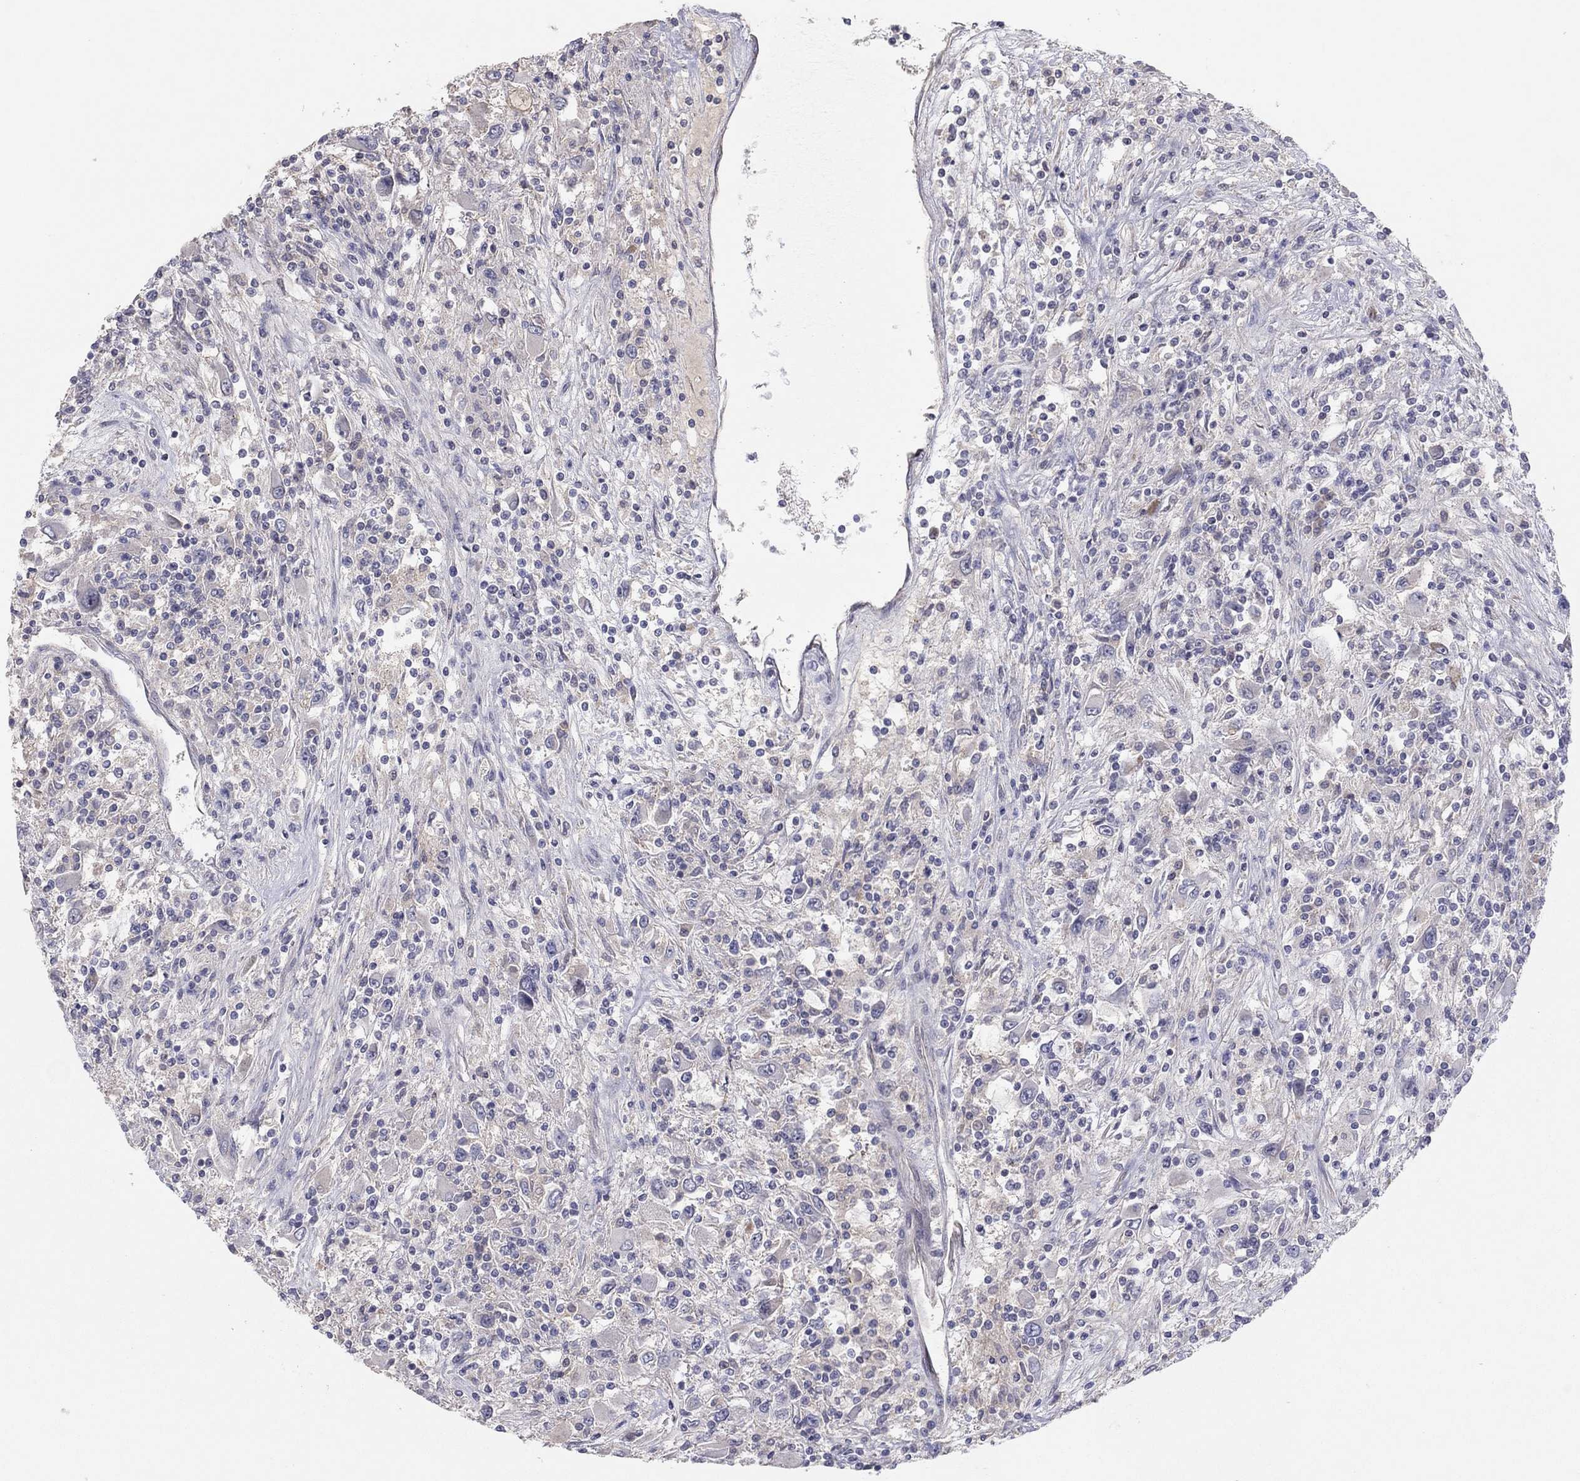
{"staining": {"intensity": "negative", "quantity": "none", "location": "none"}, "tissue": "renal cancer", "cell_type": "Tumor cells", "image_type": "cancer", "snomed": [{"axis": "morphology", "description": "Adenocarcinoma, NOS"}, {"axis": "topography", "description": "Kidney"}], "caption": "A histopathology image of renal cancer (adenocarcinoma) stained for a protein displays no brown staining in tumor cells.", "gene": "CRACDL", "patient": {"sex": "female", "age": 67}}